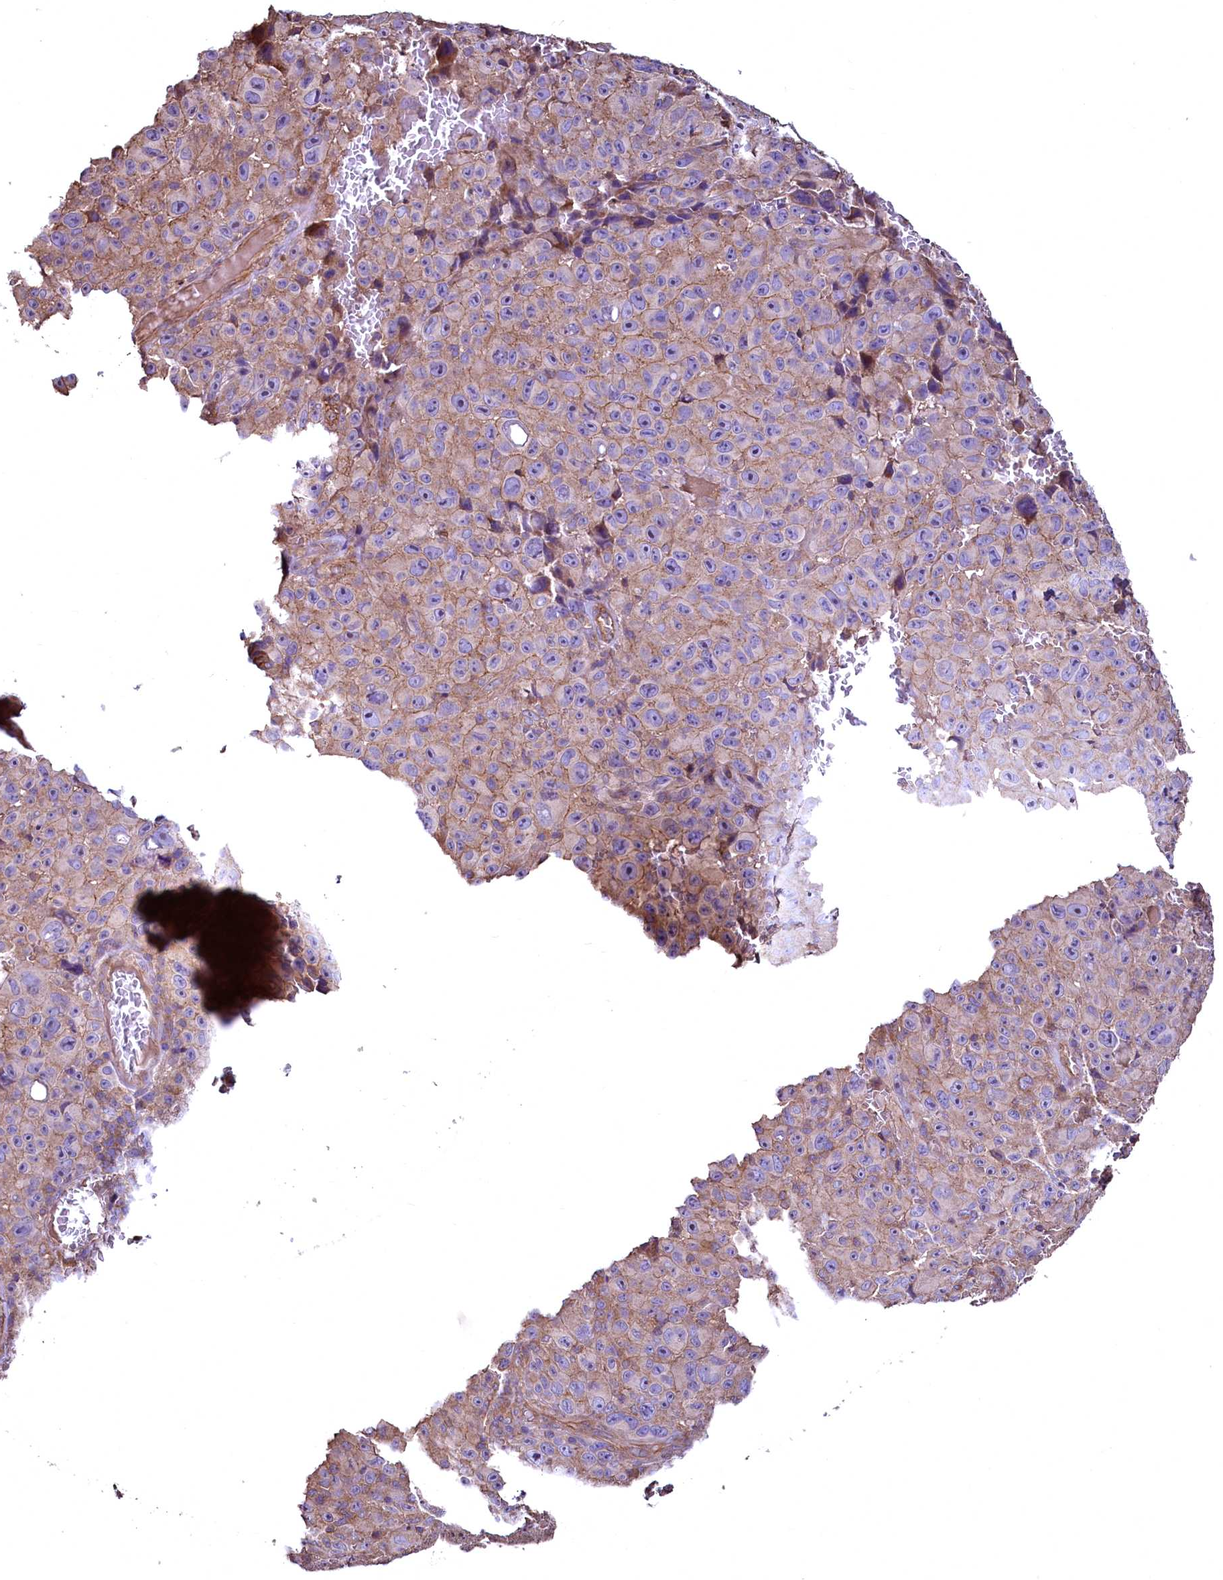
{"staining": {"intensity": "weak", "quantity": ">75%", "location": "cytoplasmic/membranous"}, "tissue": "melanoma", "cell_type": "Tumor cells", "image_type": "cancer", "snomed": [{"axis": "morphology", "description": "Malignant melanoma, NOS"}, {"axis": "topography", "description": "Skin"}], "caption": "Weak cytoplasmic/membranous staining is identified in about >75% of tumor cells in melanoma. The staining is performed using DAB brown chromogen to label protein expression. The nuclei are counter-stained blue using hematoxylin.", "gene": "TBCEL", "patient": {"sex": "female", "age": 82}}